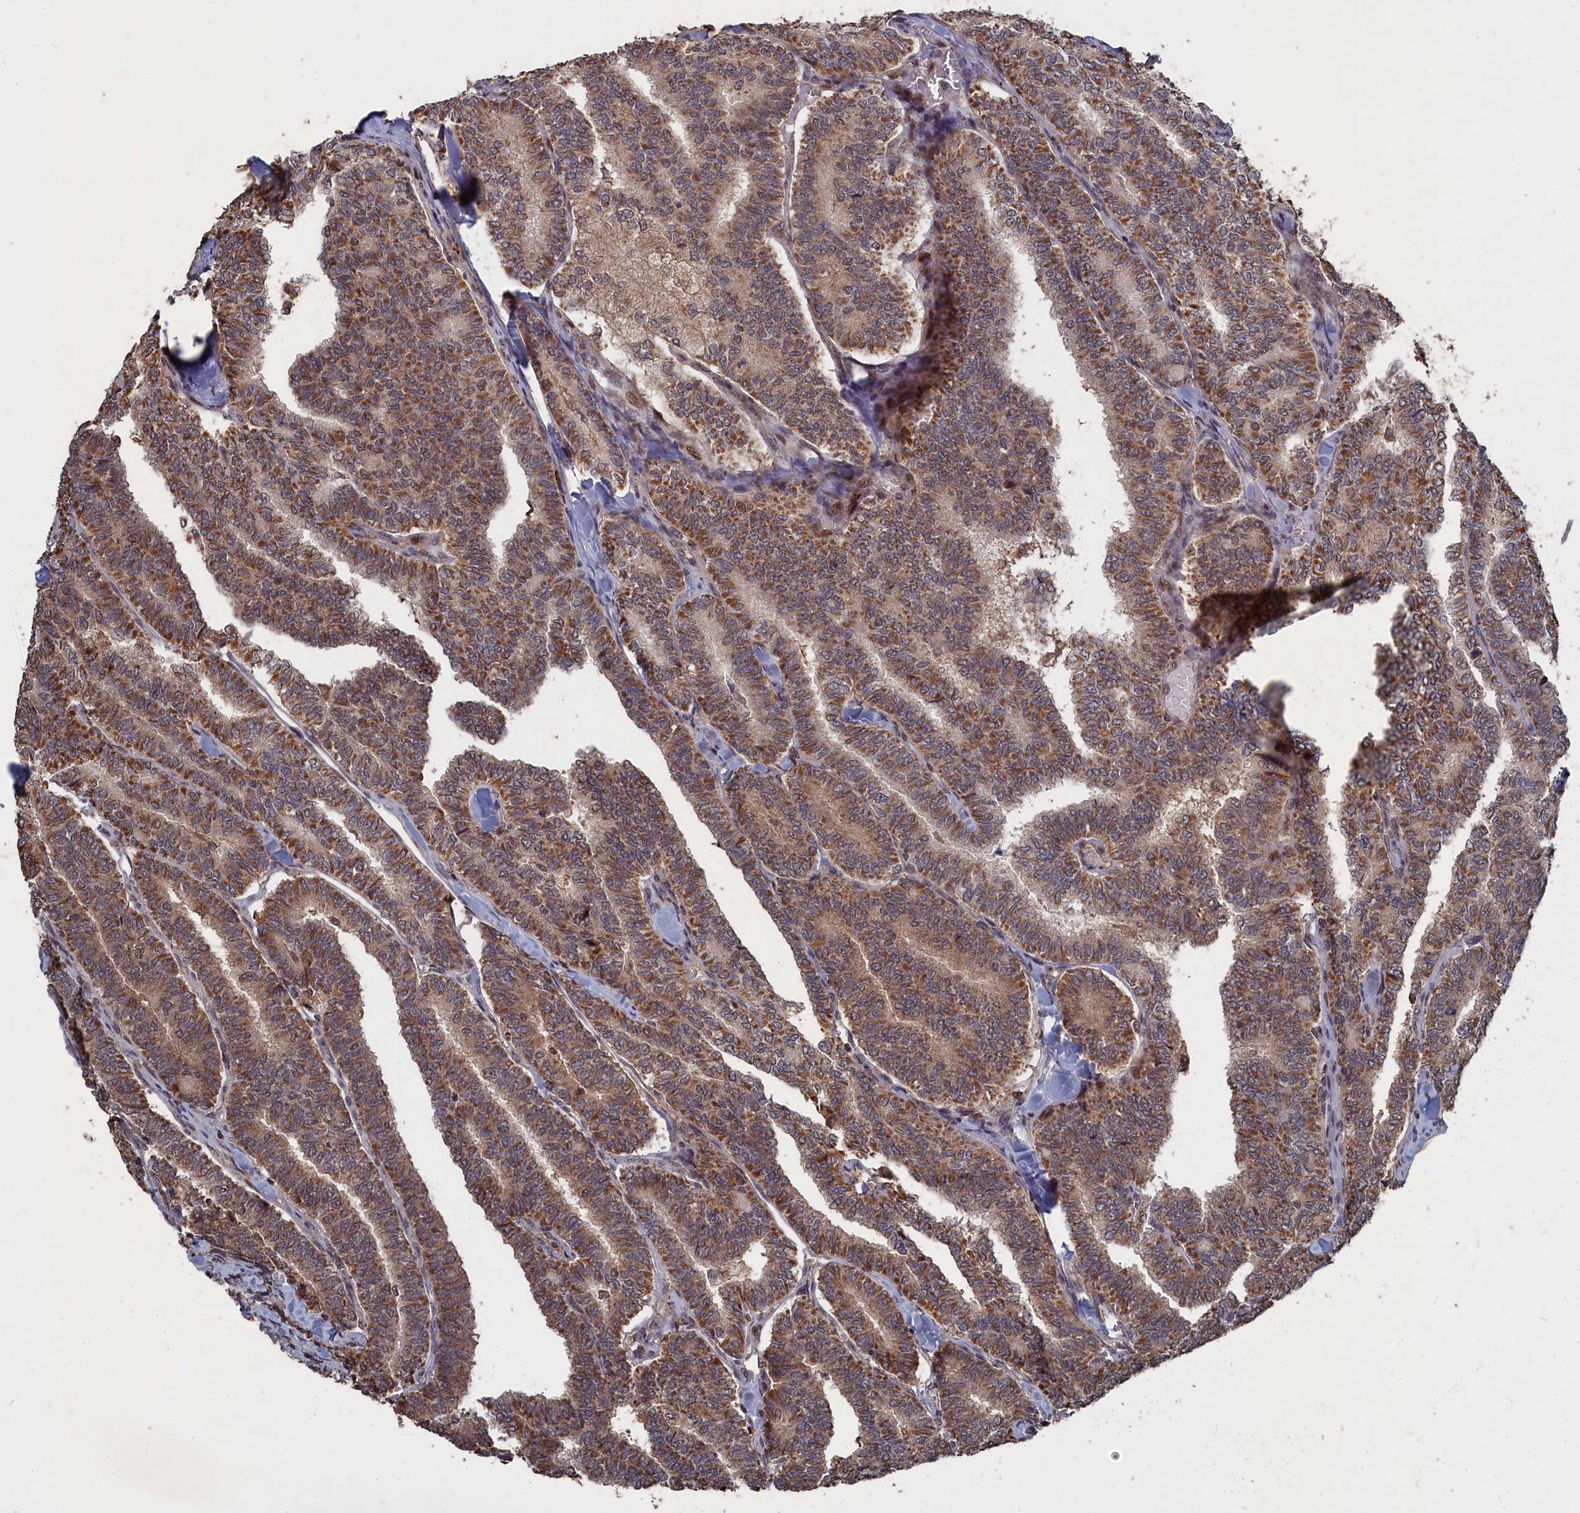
{"staining": {"intensity": "moderate", "quantity": ">75%", "location": "cytoplasmic/membranous"}, "tissue": "thyroid cancer", "cell_type": "Tumor cells", "image_type": "cancer", "snomed": [{"axis": "morphology", "description": "Papillary adenocarcinoma, NOS"}, {"axis": "topography", "description": "Thyroid gland"}], "caption": "Immunohistochemistry (DAB) staining of thyroid papillary adenocarcinoma displays moderate cytoplasmic/membranous protein staining in approximately >75% of tumor cells. The staining was performed using DAB to visualize the protein expression in brown, while the nuclei were stained in blue with hematoxylin (Magnification: 20x).", "gene": "CEACAM21", "patient": {"sex": "female", "age": 35}}